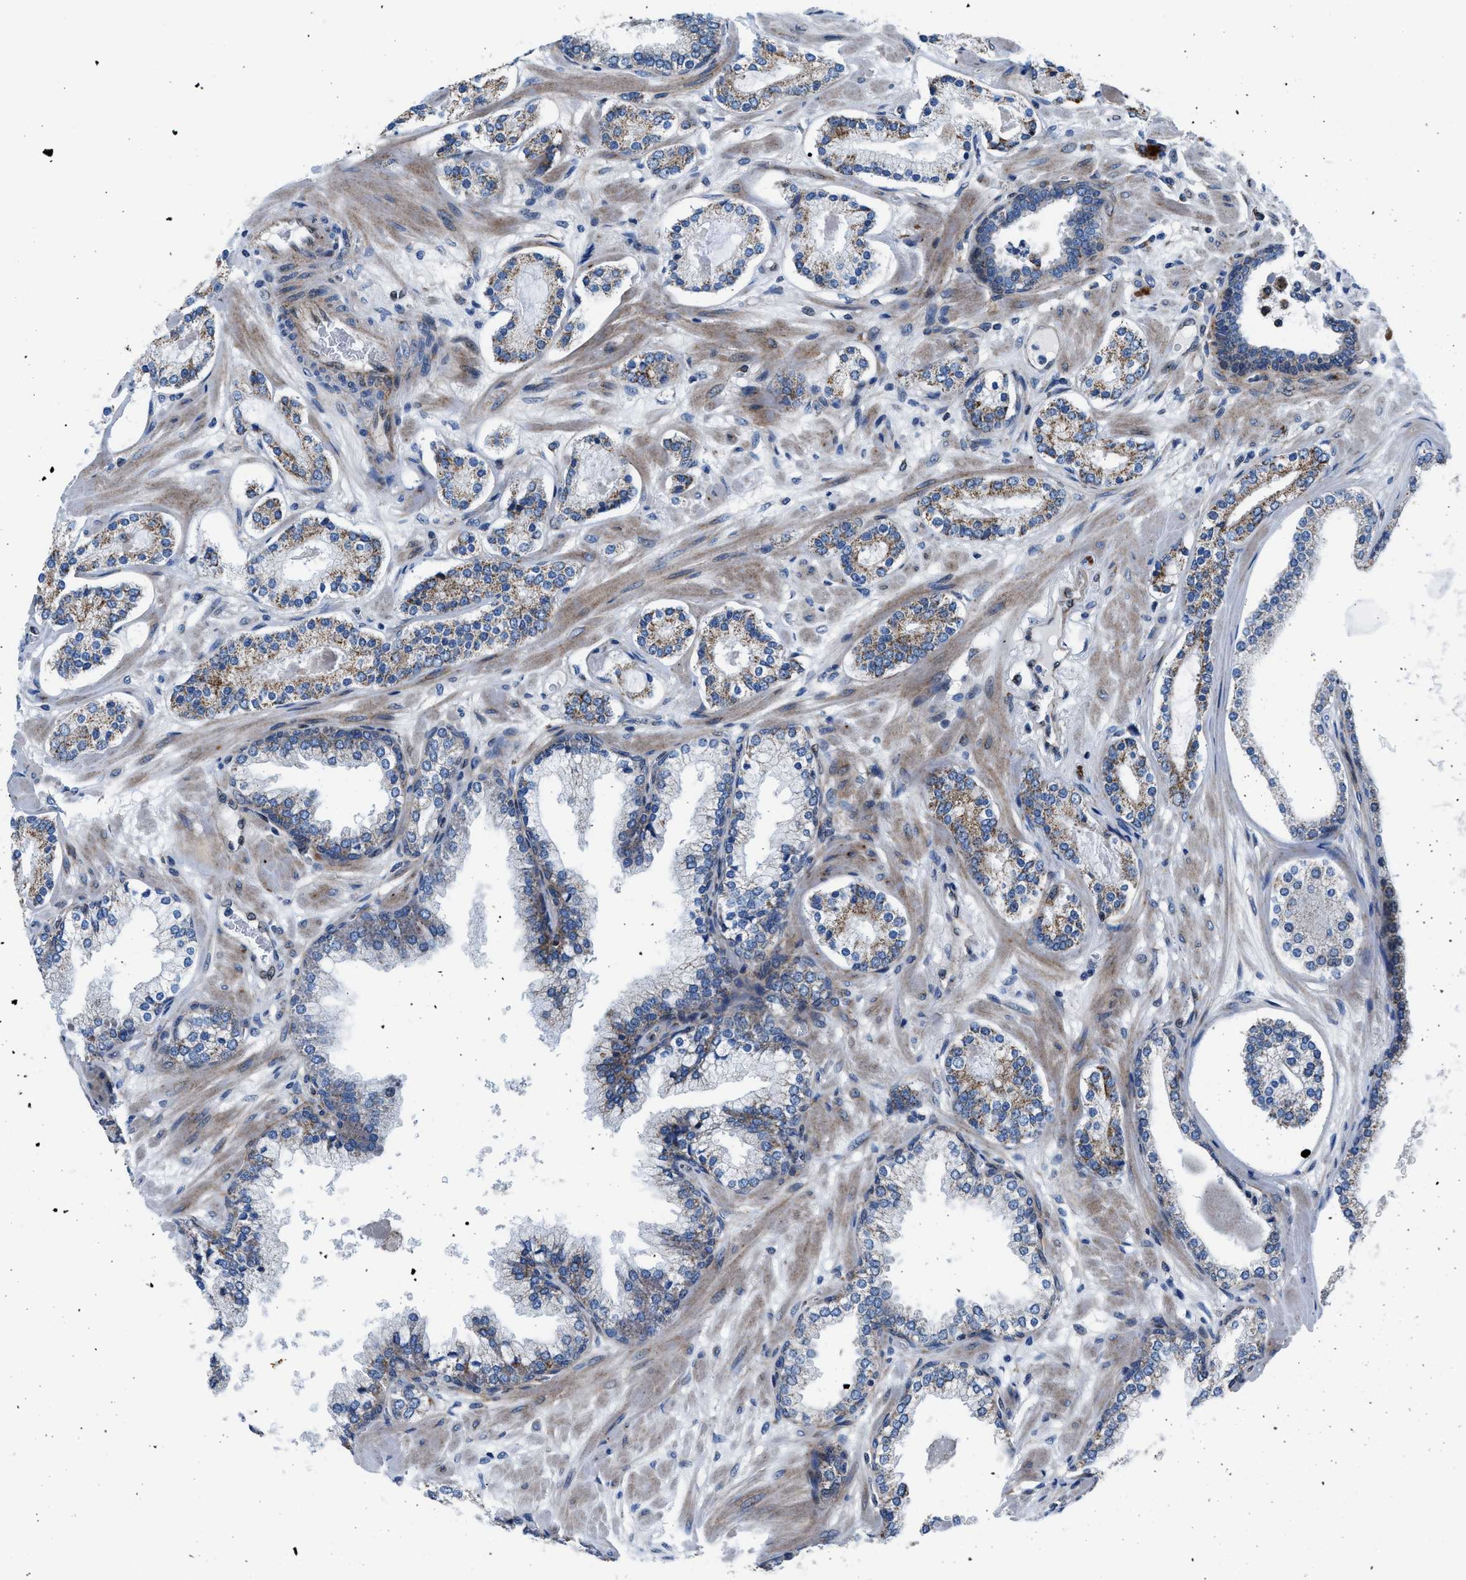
{"staining": {"intensity": "moderate", "quantity": "25%-75%", "location": "cytoplasmic/membranous"}, "tissue": "prostate cancer", "cell_type": "Tumor cells", "image_type": "cancer", "snomed": [{"axis": "morphology", "description": "Adenocarcinoma, Low grade"}, {"axis": "topography", "description": "Prostate"}], "caption": "A medium amount of moderate cytoplasmic/membranous positivity is seen in approximately 25%-75% of tumor cells in adenocarcinoma (low-grade) (prostate) tissue.", "gene": "LMO2", "patient": {"sex": "male", "age": 63}}